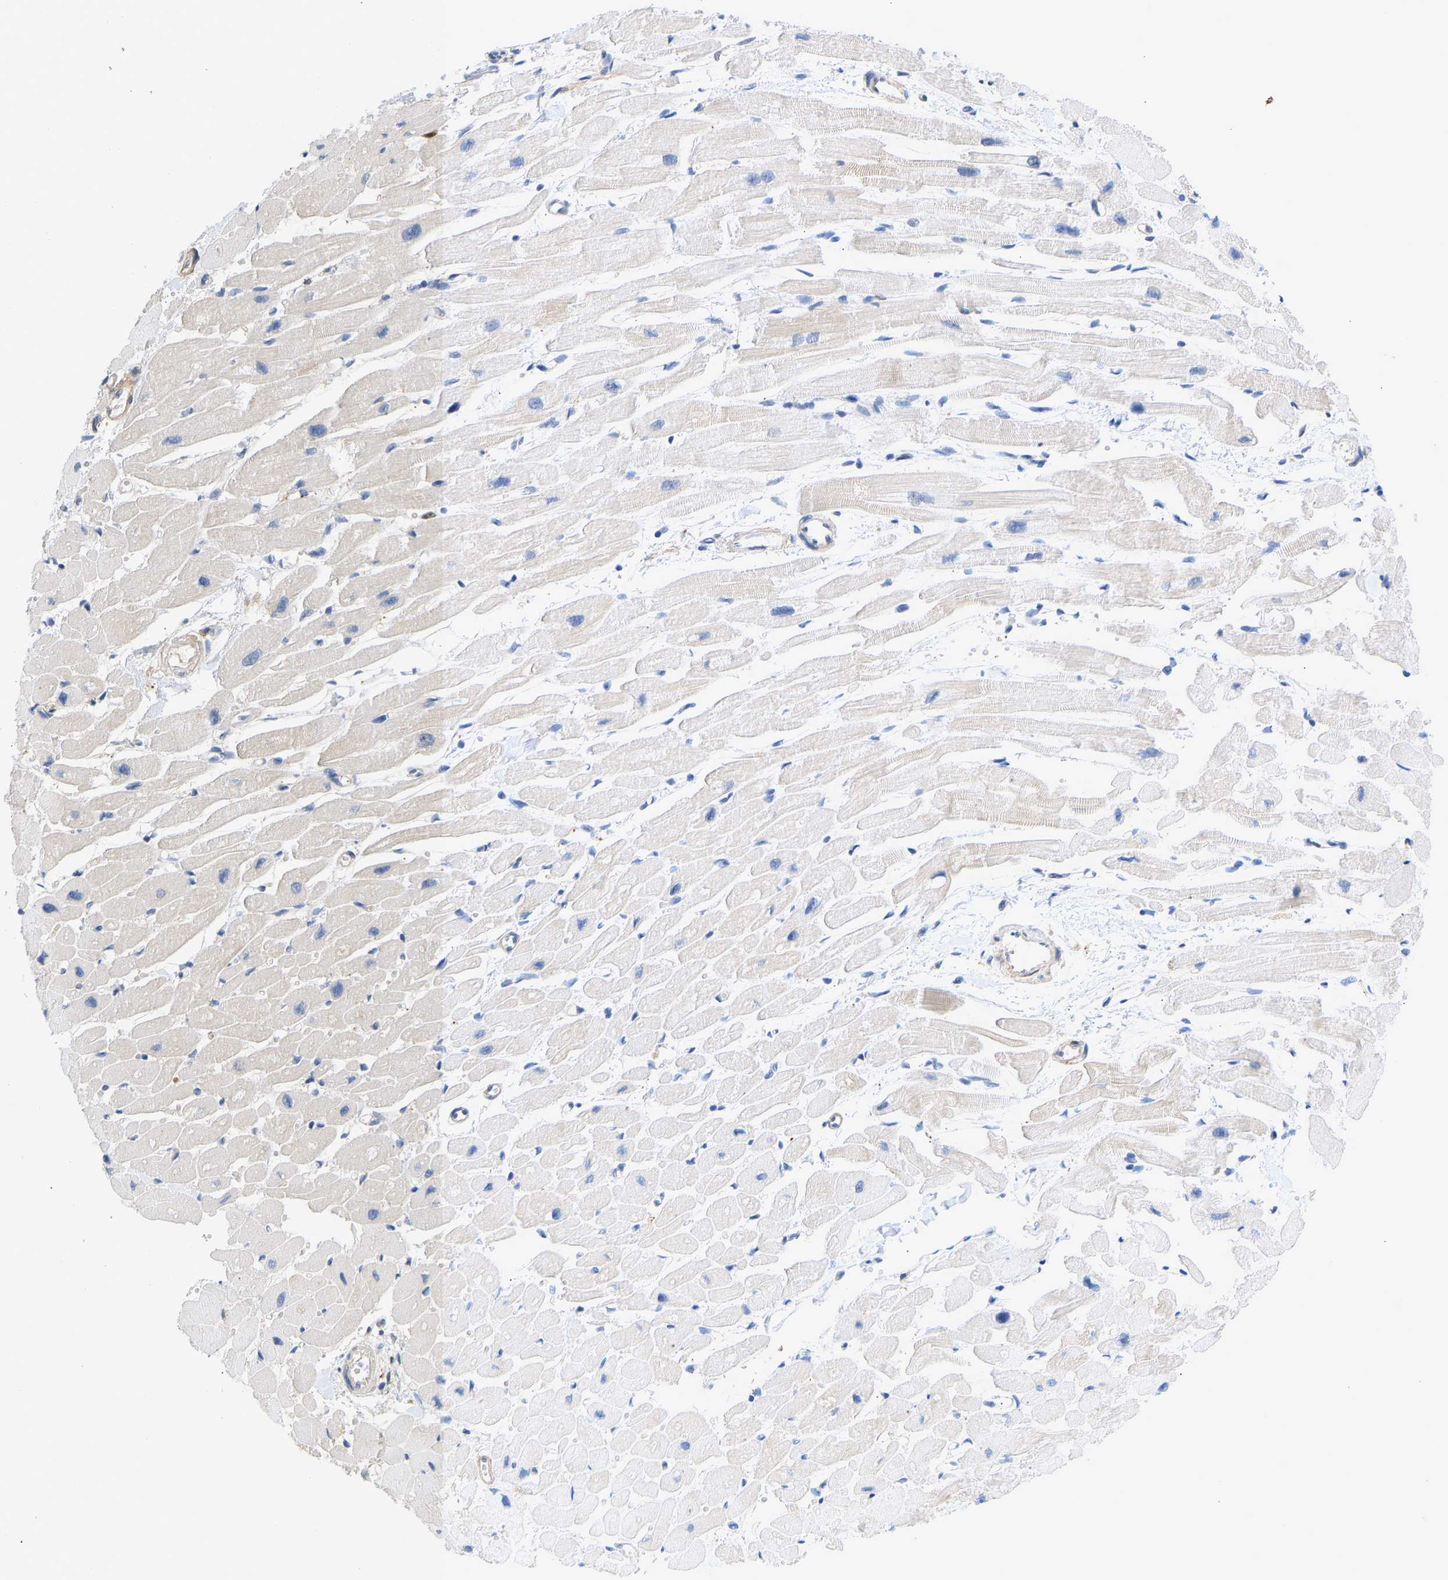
{"staining": {"intensity": "negative", "quantity": "none", "location": "none"}, "tissue": "heart muscle", "cell_type": "Cardiomyocytes", "image_type": "normal", "snomed": [{"axis": "morphology", "description": "Normal tissue, NOS"}, {"axis": "topography", "description": "Heart"}], "caption": "The image demonstrates no significant expression in cardiomyocytes of heart muscle. The staining was performed using DAB (3,3'-diaminobenzidine) to visualize the protein expression in brown, while the nuclei were stained in blue with hematoxylin (Magnification: 20x).", "gene": "ENO1", "patient": {"sex": "female", "age": 54}}